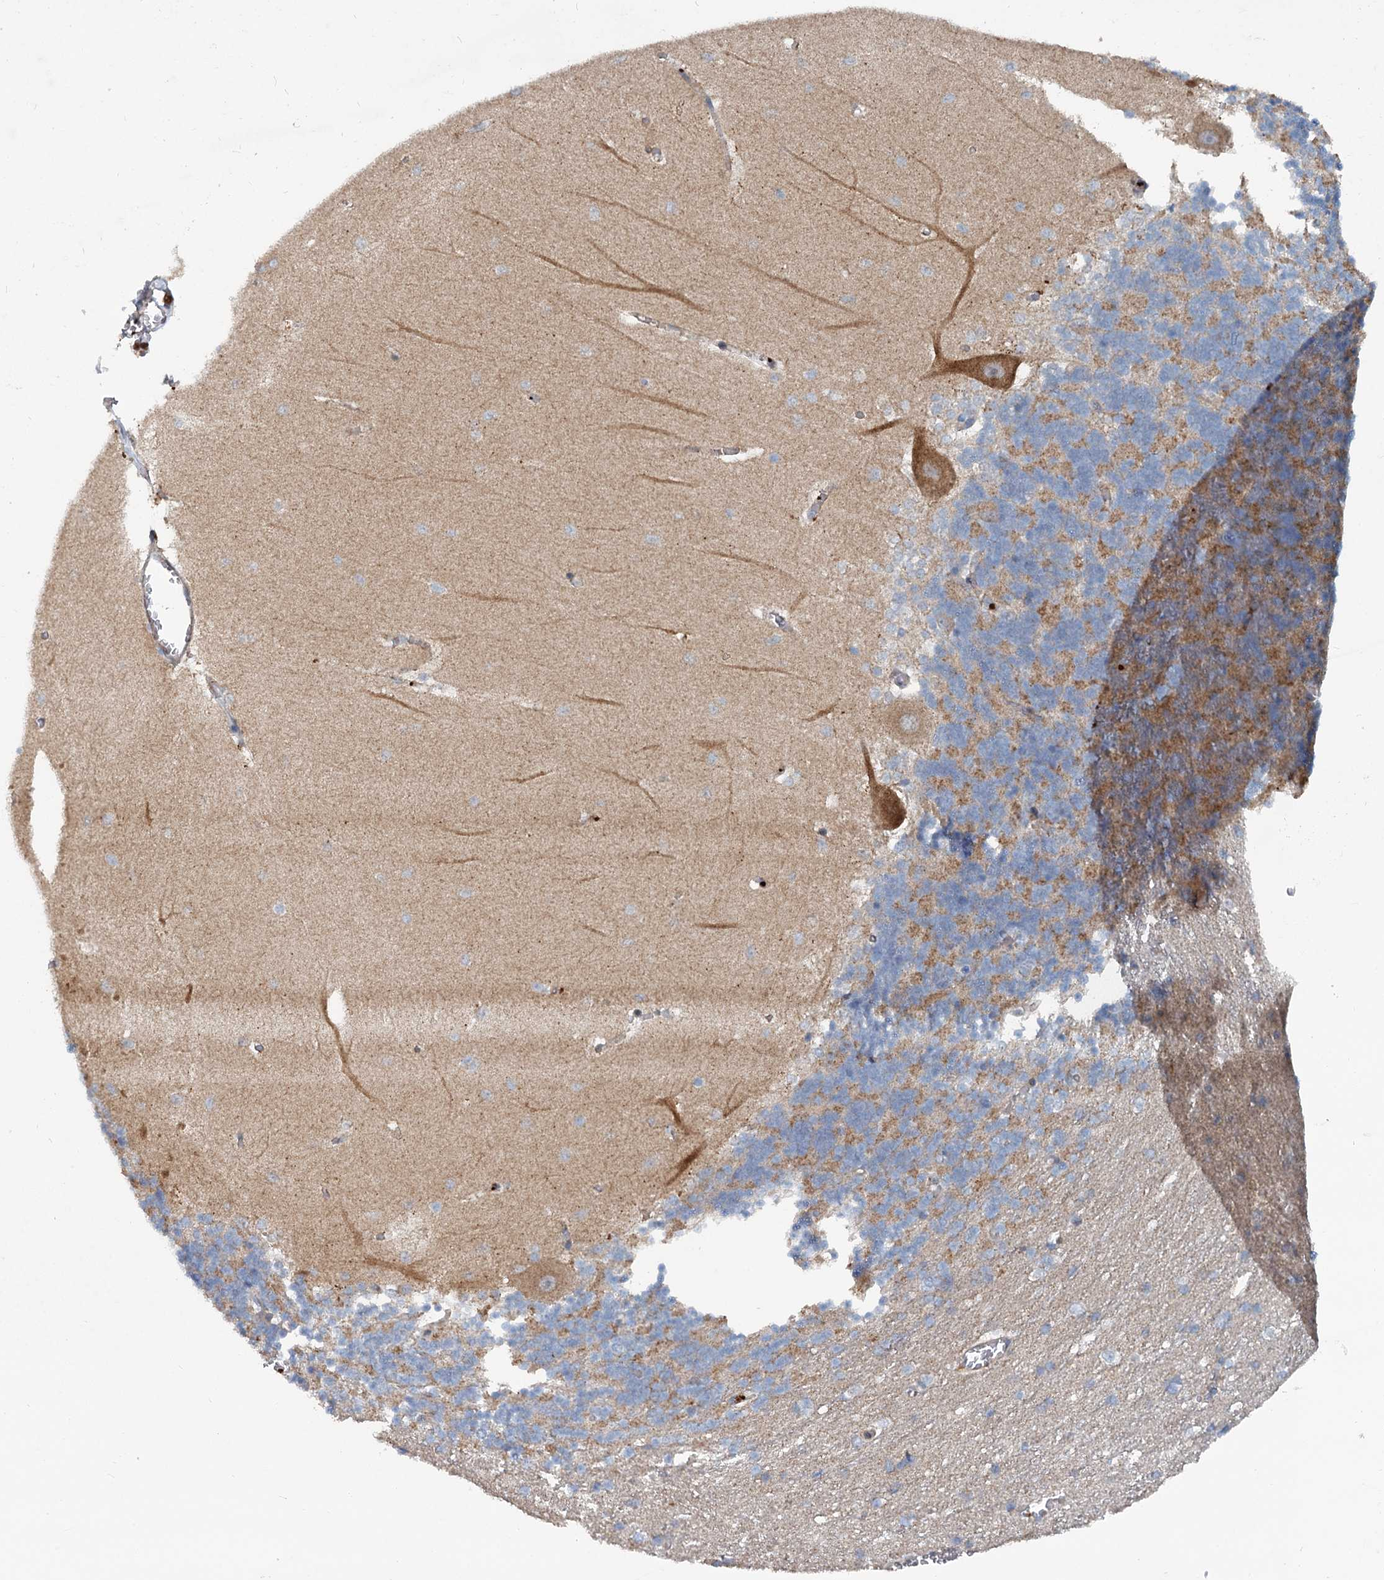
{"staining": {"intensity": "weak", "quantity": ">75%", "location": "cytoplasmic/membranous"}, "tissue": "cerebellum", "cell_type": "Cells in granular layer", "image_type": "normal", "snomed": [{"axis": "morphology", "description": "Normal tissue, NOS"}, {"axis": "topography", "description": "Cerebellum"}], "caption": "IHC photomicrograph of normal human cerebellum stained for a protein (brown), which displays low levels of weak cytoplasmic/membranous staining in about >75% of cells in granular layer.", "gene": "GCLM", "patient": {"sex": "male", "age": 37}}